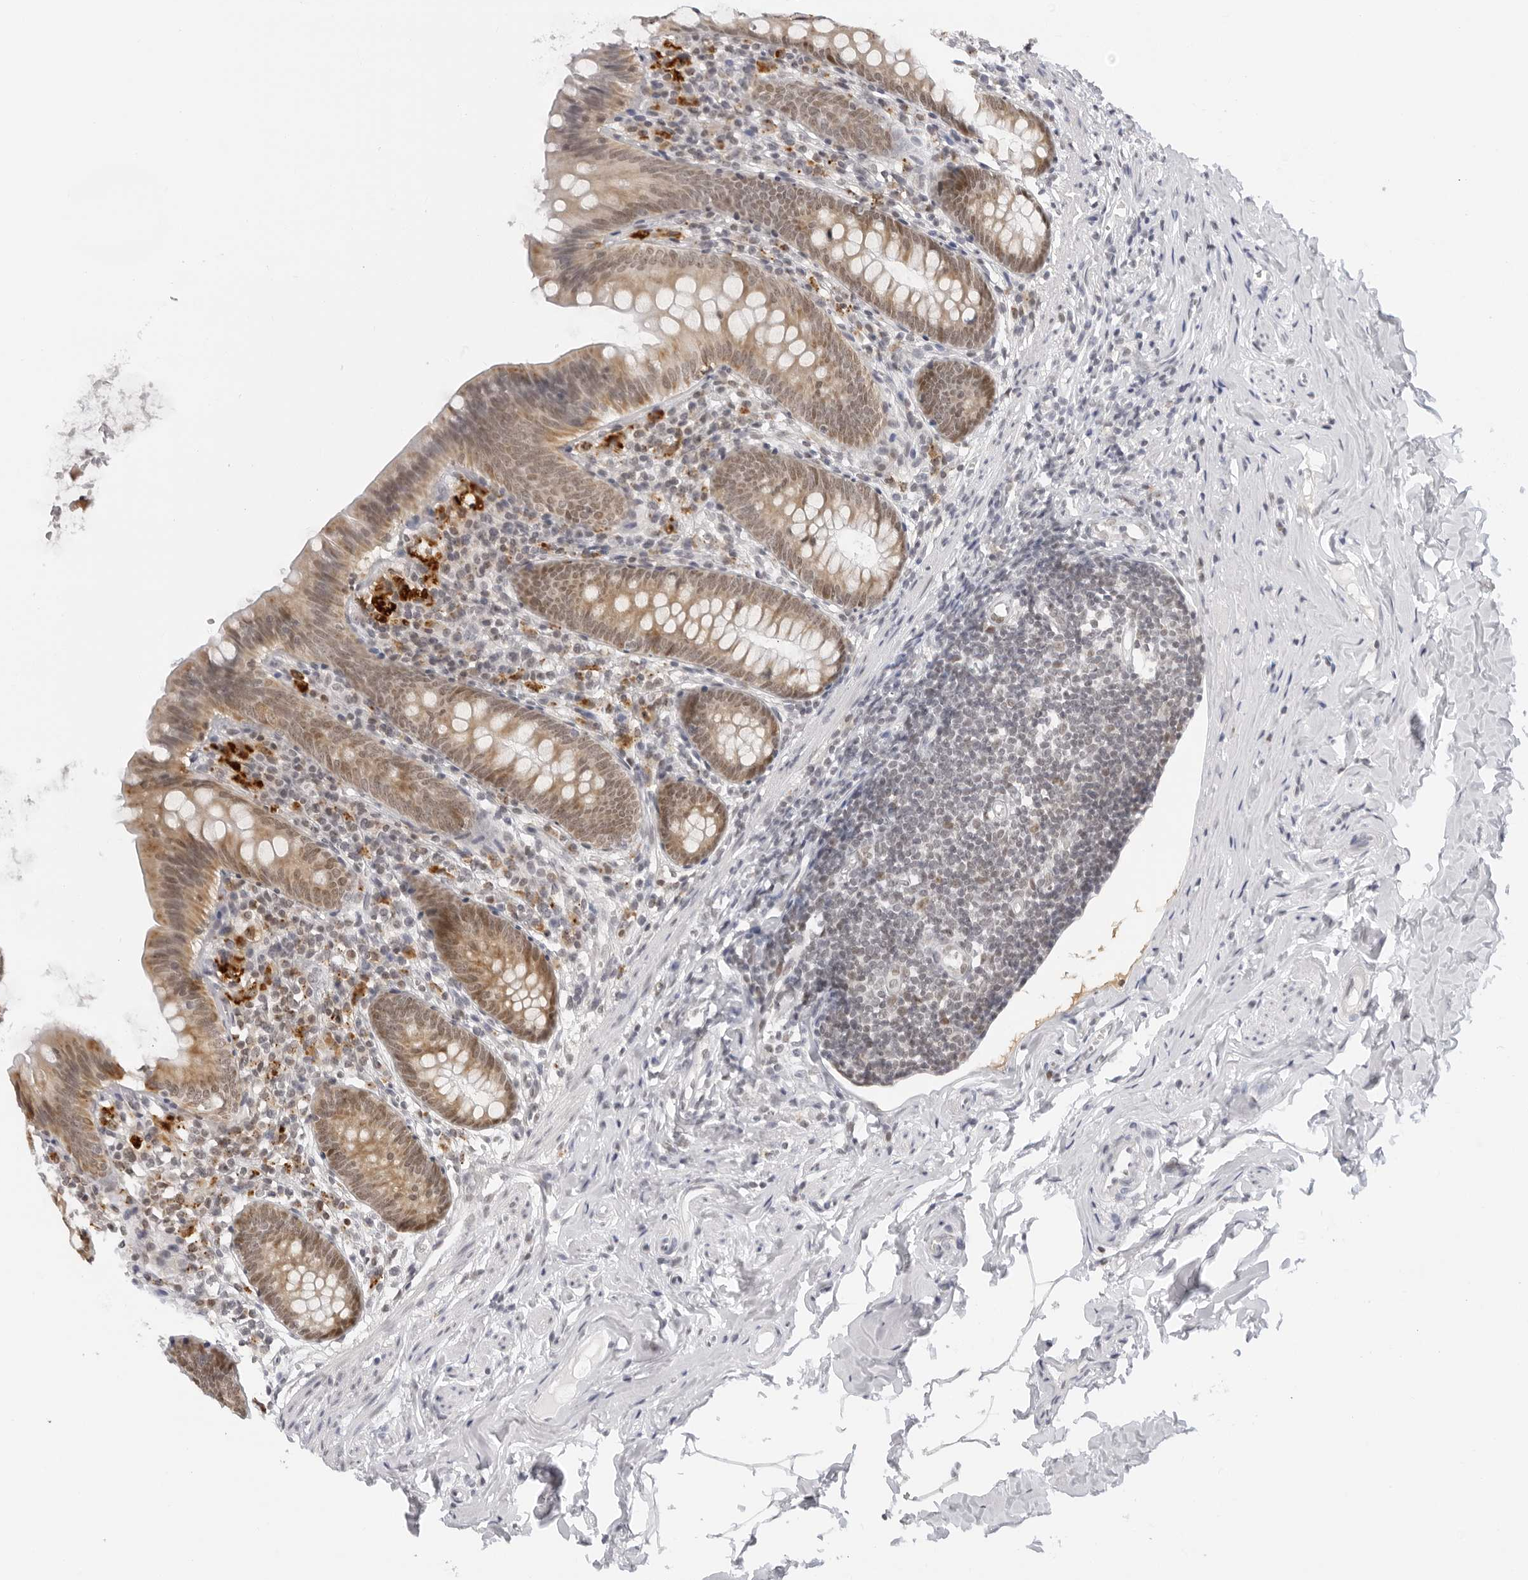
{"staining": {"intensity": "weak", "quantity": ">75%", "location": "cytoplasmic/membranous,nuclear"}, "tissue": "appendix", "cell_type": "Glandular cells", "image_type": "normal", "snomed": [{"axis": "morphology", "description": "Normal tissue, NOS"}, {"axis": "topography", "description": "Appendix"}], "caption": "The photomicrograph shows staining of unremarkable appendix, revealing weak cytoplasmic/membranous,nuclear protein positivity (brown color) within glandular cells.", "gene": "MSH6", "patient": {"sex": "male", "age": 52}}